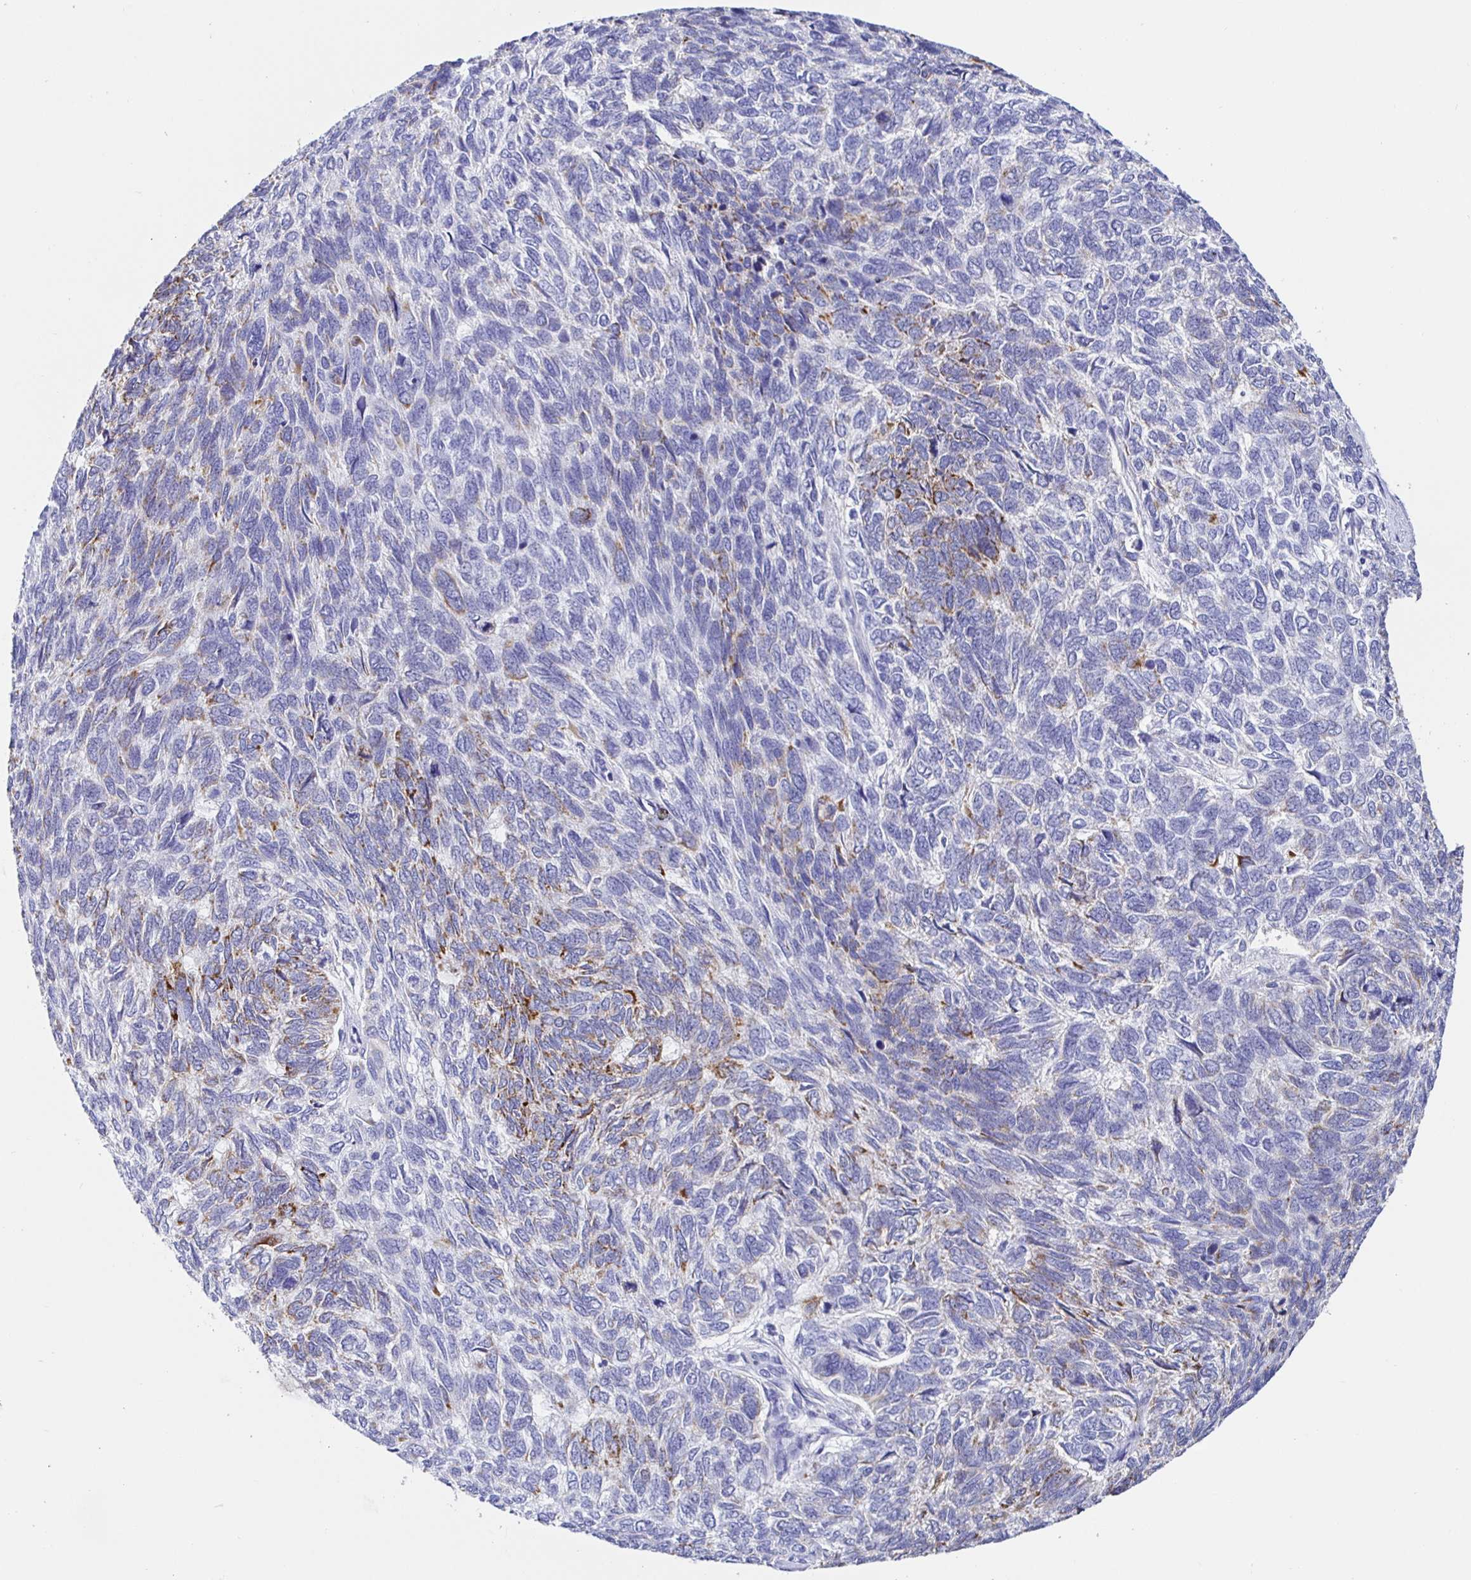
{"staining": {"intensity": "moderate", "quantity": "<25%", "location": "cytoplasmic/membranous"}, "tissue": "skin cancer", "cell_type": "Tumor cells", "image_type": "cancer", "snomed": [{"axis": "morphology", "description": "Basal cell carcinoma"}, {"axis": "topography", "description": "Skin"}], "caption": "Tumor cells reveal moderate cytoplasmic/membranous expression in about <25% of cells in basal cell carcinoma (skin).", "gene": "MAOA", "patient": {"sex": "female", "age": 65}}